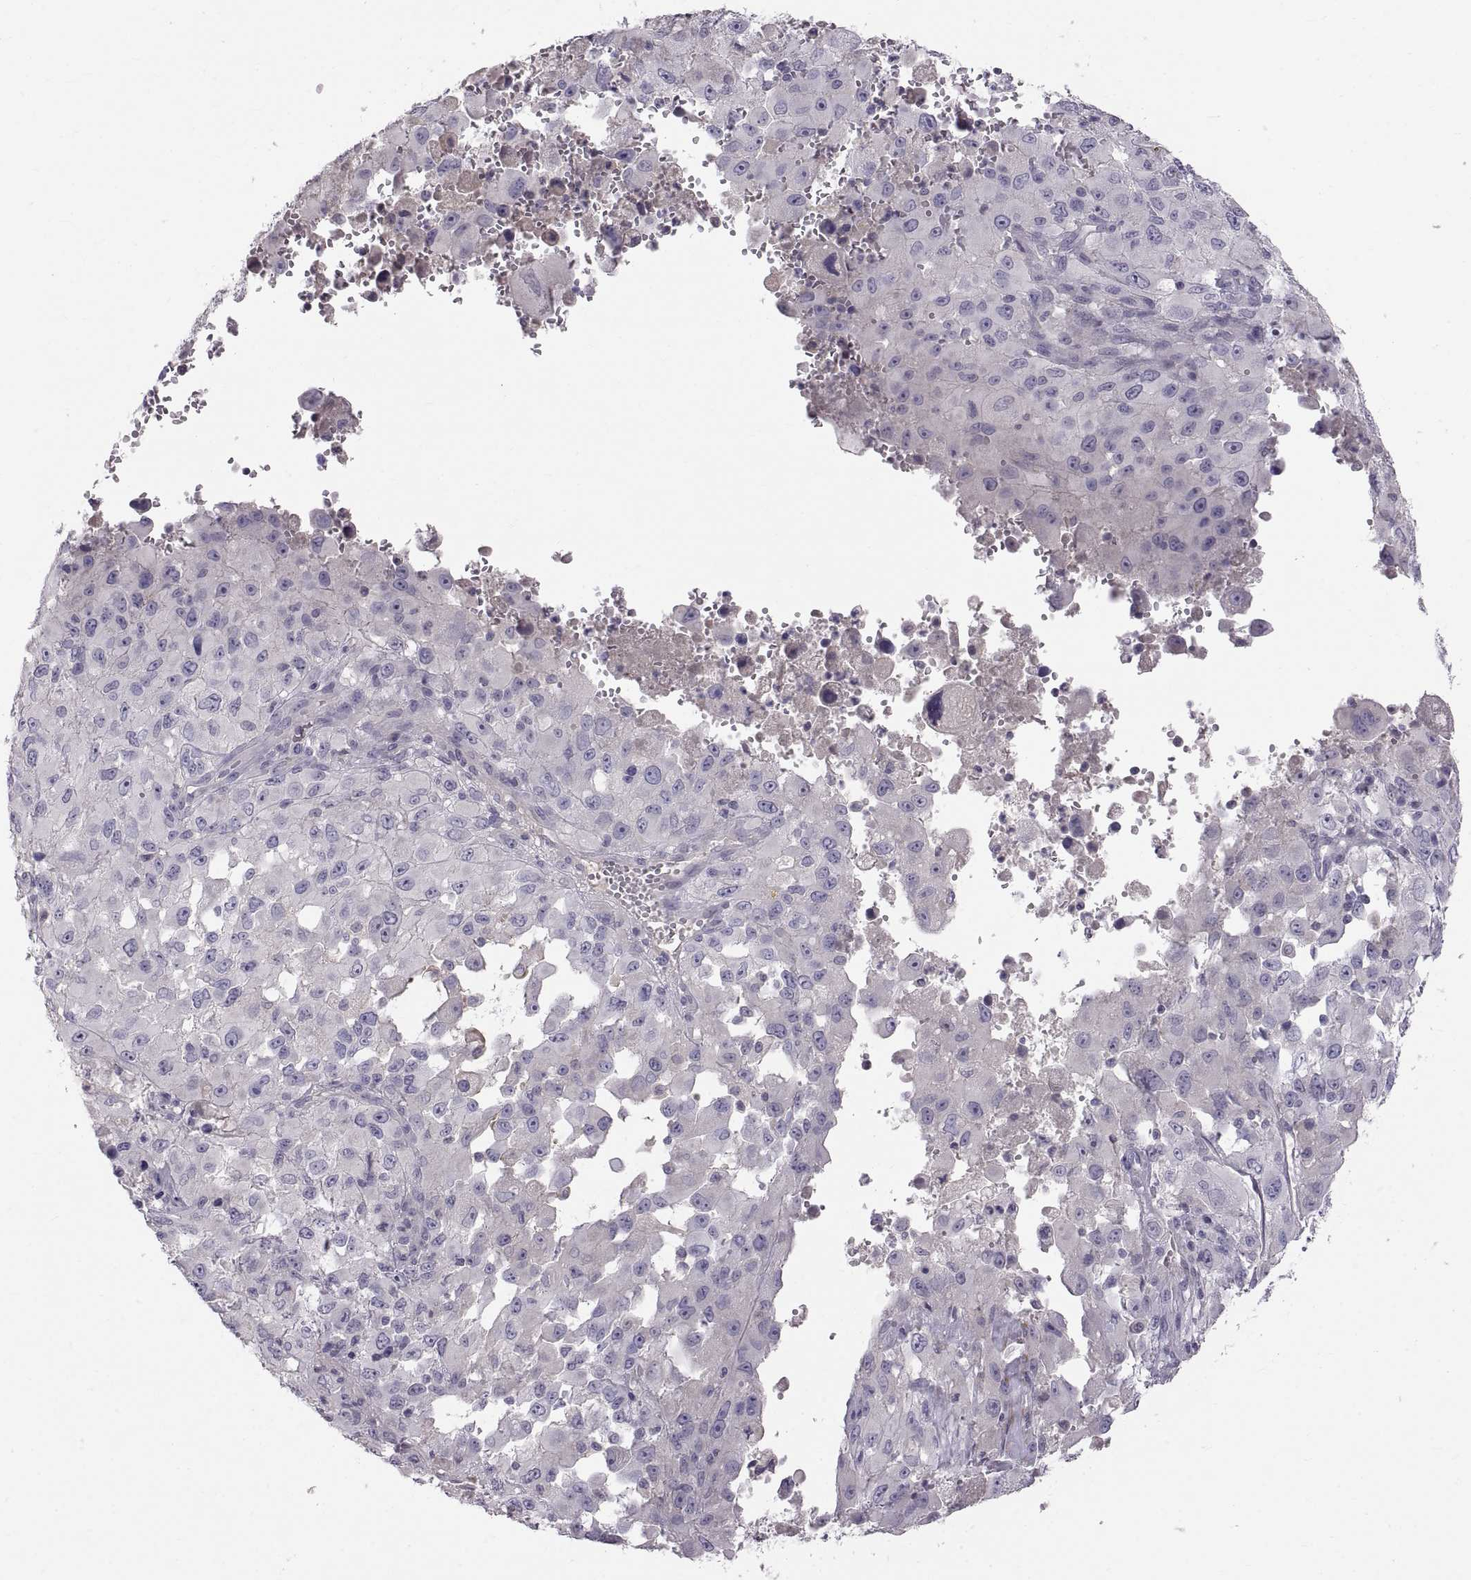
{"staining": {"intensity": "negative", "quantity": "none", "location": "none"}, "tissue": "melanoma", "cell_type": "Tumor cells", "image_type": "cancer", "snomed": [{"axis": "morphology", "description": "Malignant melanoma, Metastatic site"}, {"axis": "topography", "description": "Soft tissue"}], "caption": "This is a micrograph of immunohistochemistry staining of malignant melanoma (metastatic site), which shows no expression in tumor cells.", "gene": "WFDC8", "patient": {"sex": "male", "age": 50}}